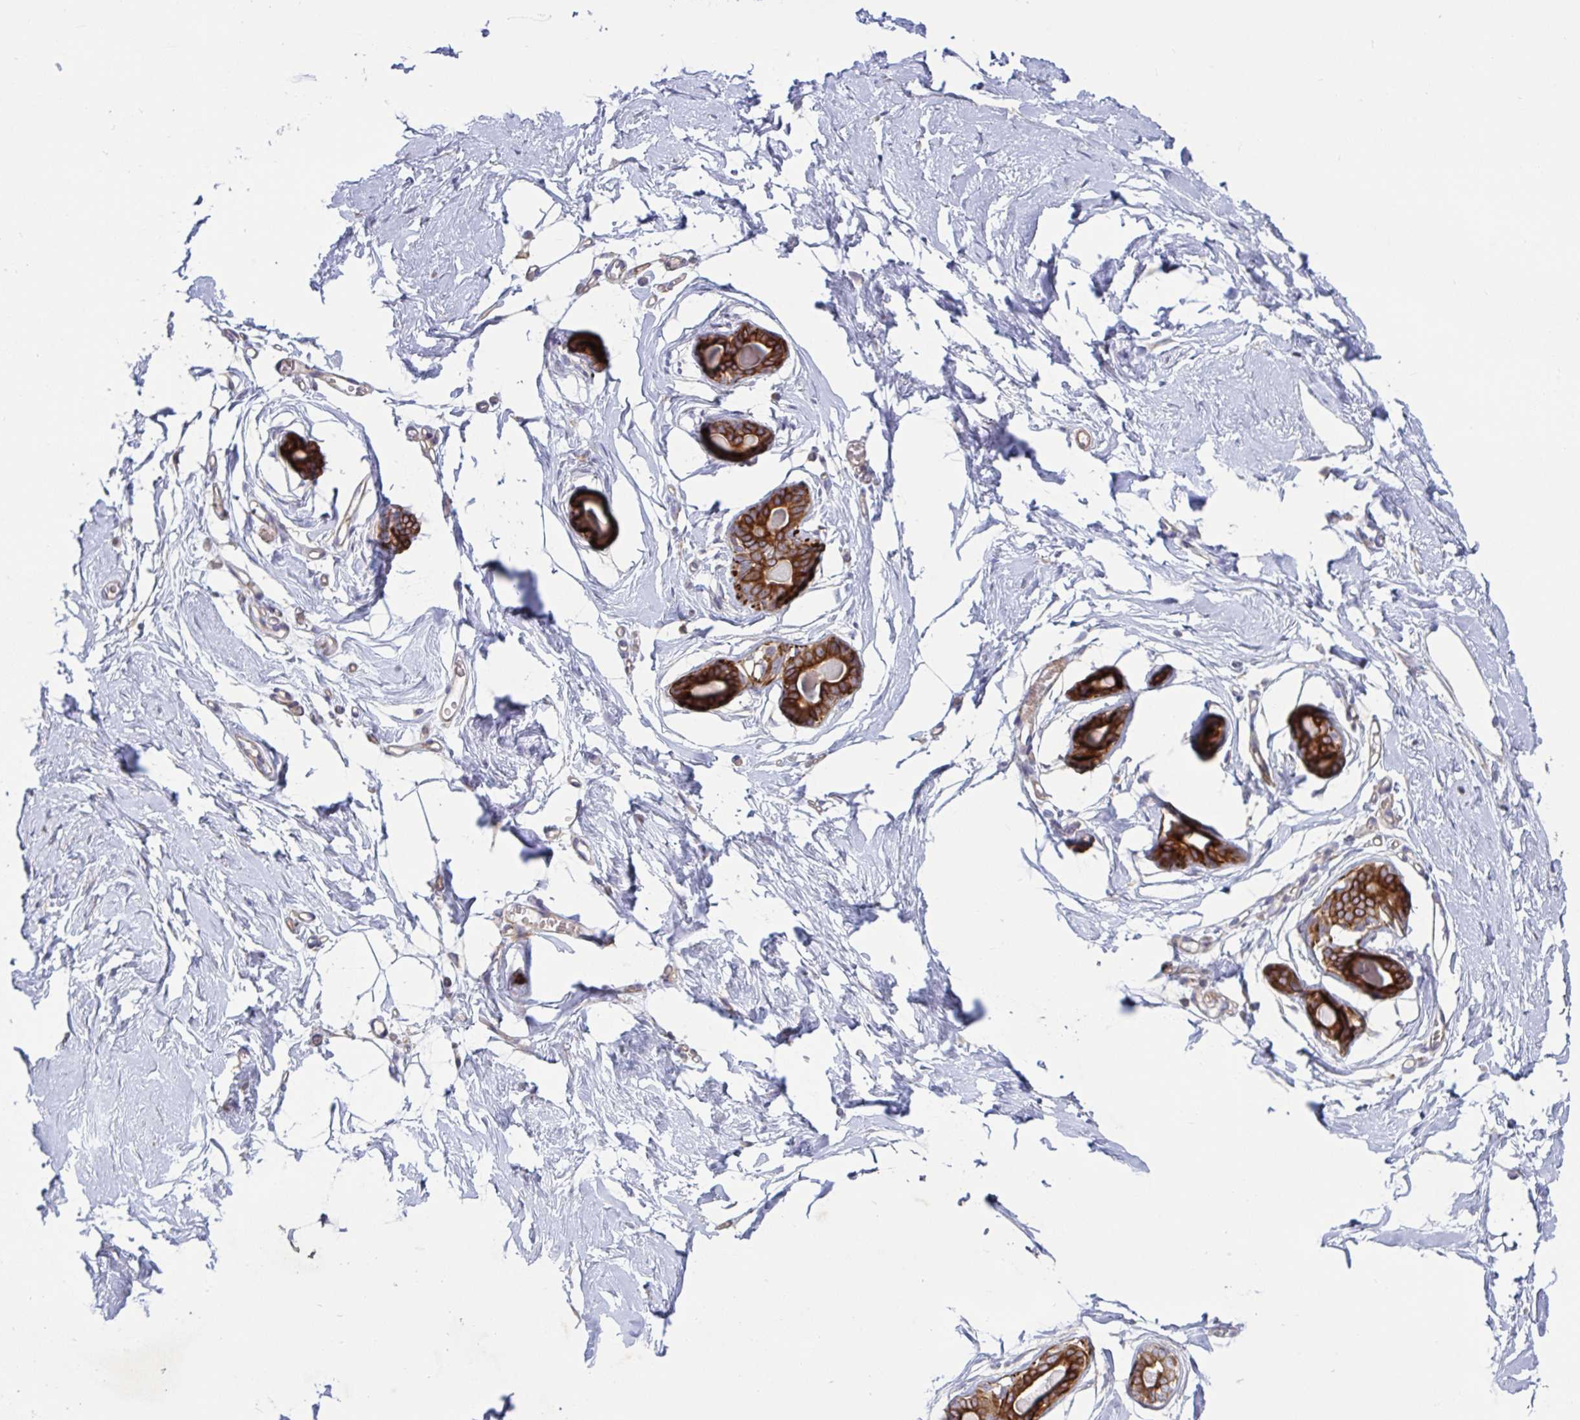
{"staining": {"intensity": "negative", "quantity": "none", "location": "none"}, "tissue": "breast", "cell_type": "Adipocytes", "image_type": "normal", "snomed": [{"axis": "morphology", "description": "Normal tissue, NOS"}, {"axis": "topography", "description": "Breast"}], "caption": "DAB (3,3'-diaminobenzidine) immunohistochemical staining of unremarkable breast demonstrates no significant expression in adipocytes. (Immunohistochemistry (ihc), brightfield microscopy, high magnification).", "gene": "TANK", "patient": {"sex": "female", "age": 45}}